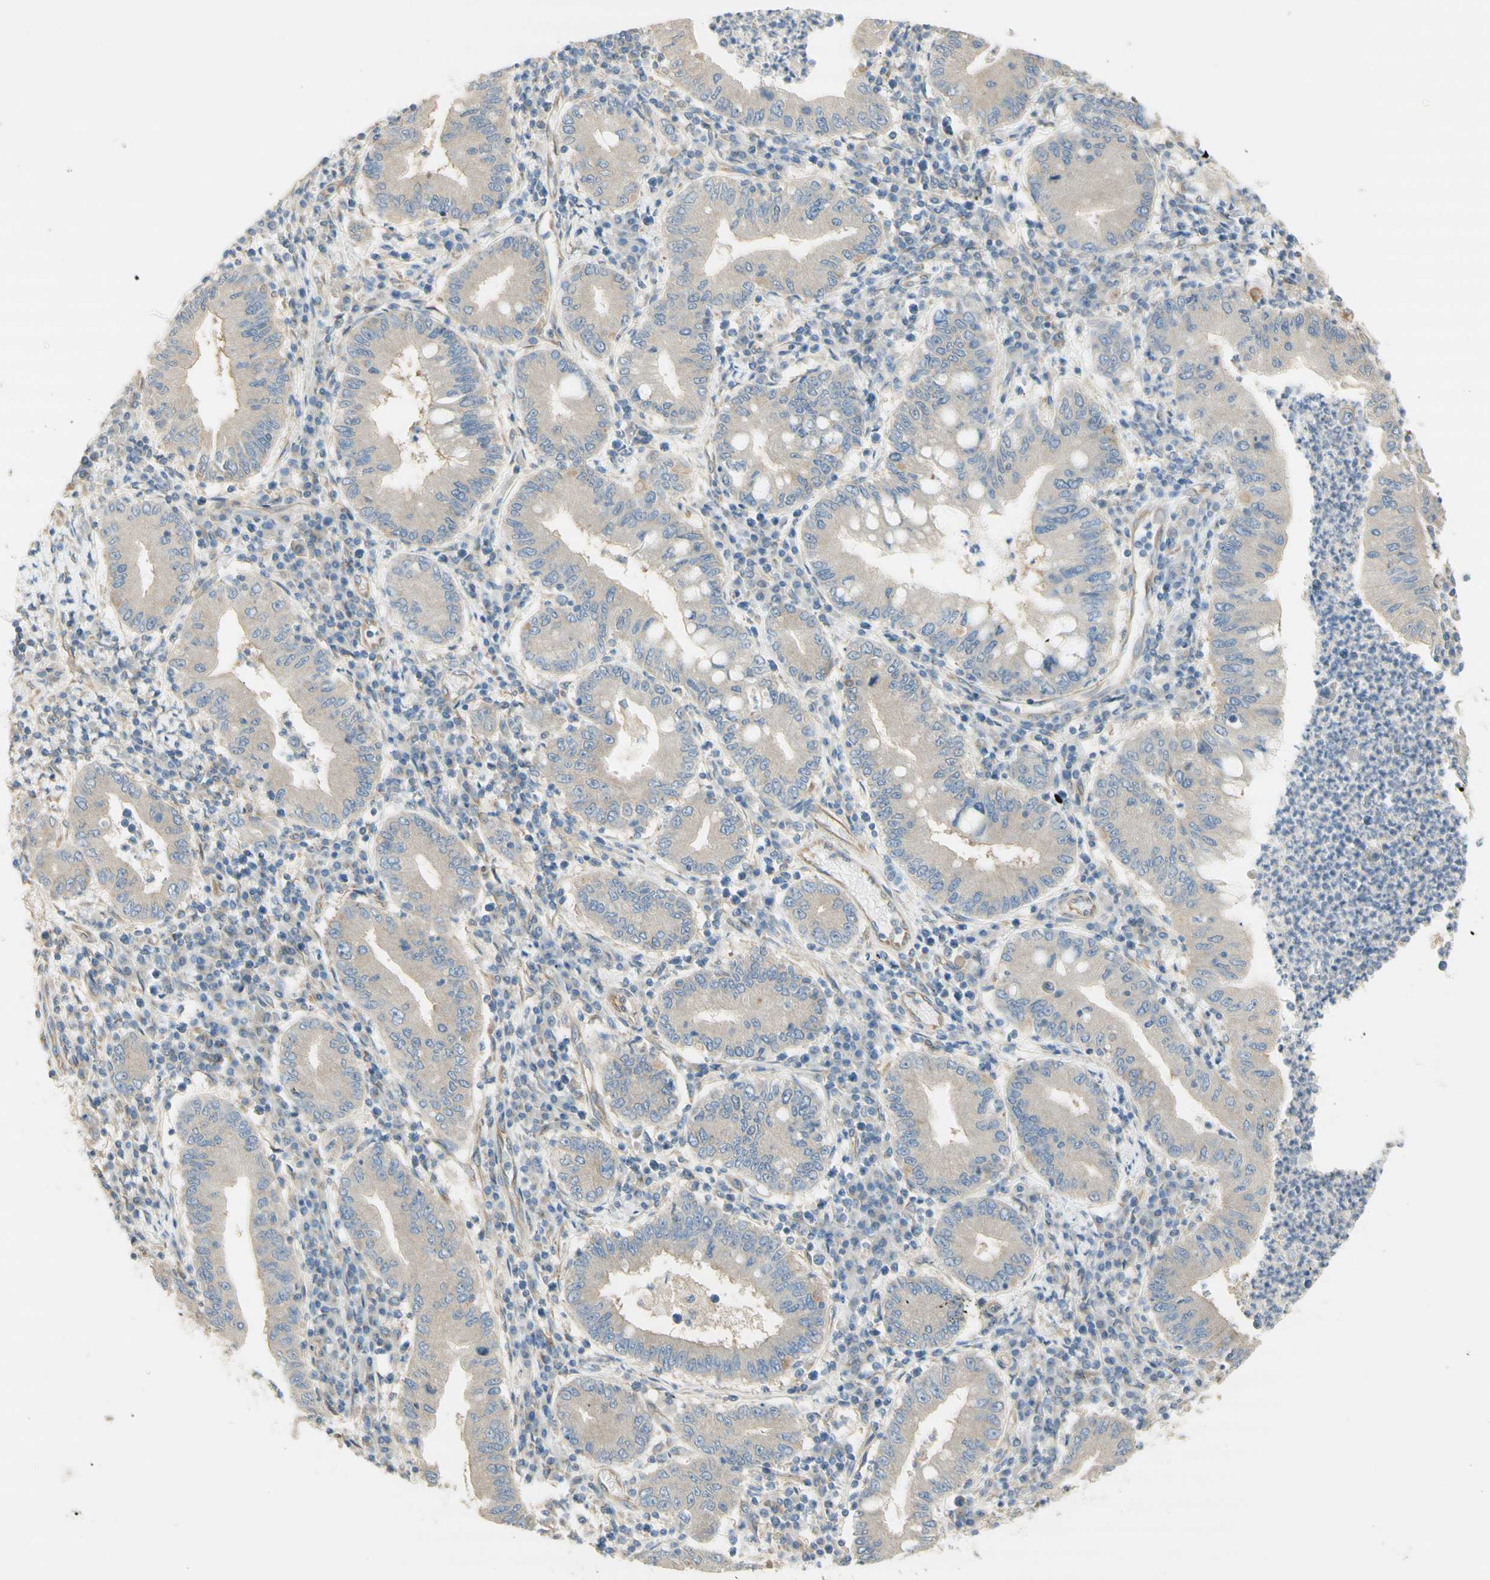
{"staining": {"intensity": "weak", "quantity": ">75%", "location": "cytoplasmic/membranous"}, "tissue": "stomach cancer", "cell_type": "Tumor cells", "image_type": "cancer", "snomed": [{"axis": "morphology", "description": "Normal tissue, NOS"}, {"axis": "morphology", "description": "Adenocarcinoma, NOS"}, {"axis": "topography", "description": "Esophagus"}, {"axis": "topography", "description": "Stomach, upper"}, {"axis": "topography", "description": "Peripheral nerve tissue"}], "caption": "IHC photomicrograph of neoplastic tissue: adenocarcinoma (stomach) stained using immunohistochemistry shows low levels of weak protein expression localized specifically in the cytoplasmic/membranous of tumor cells, appearing as a cytoplasmic/membranous brown color.", "gene": "DYNC1H1", "patient": {"sex": "male", "age": 62}}